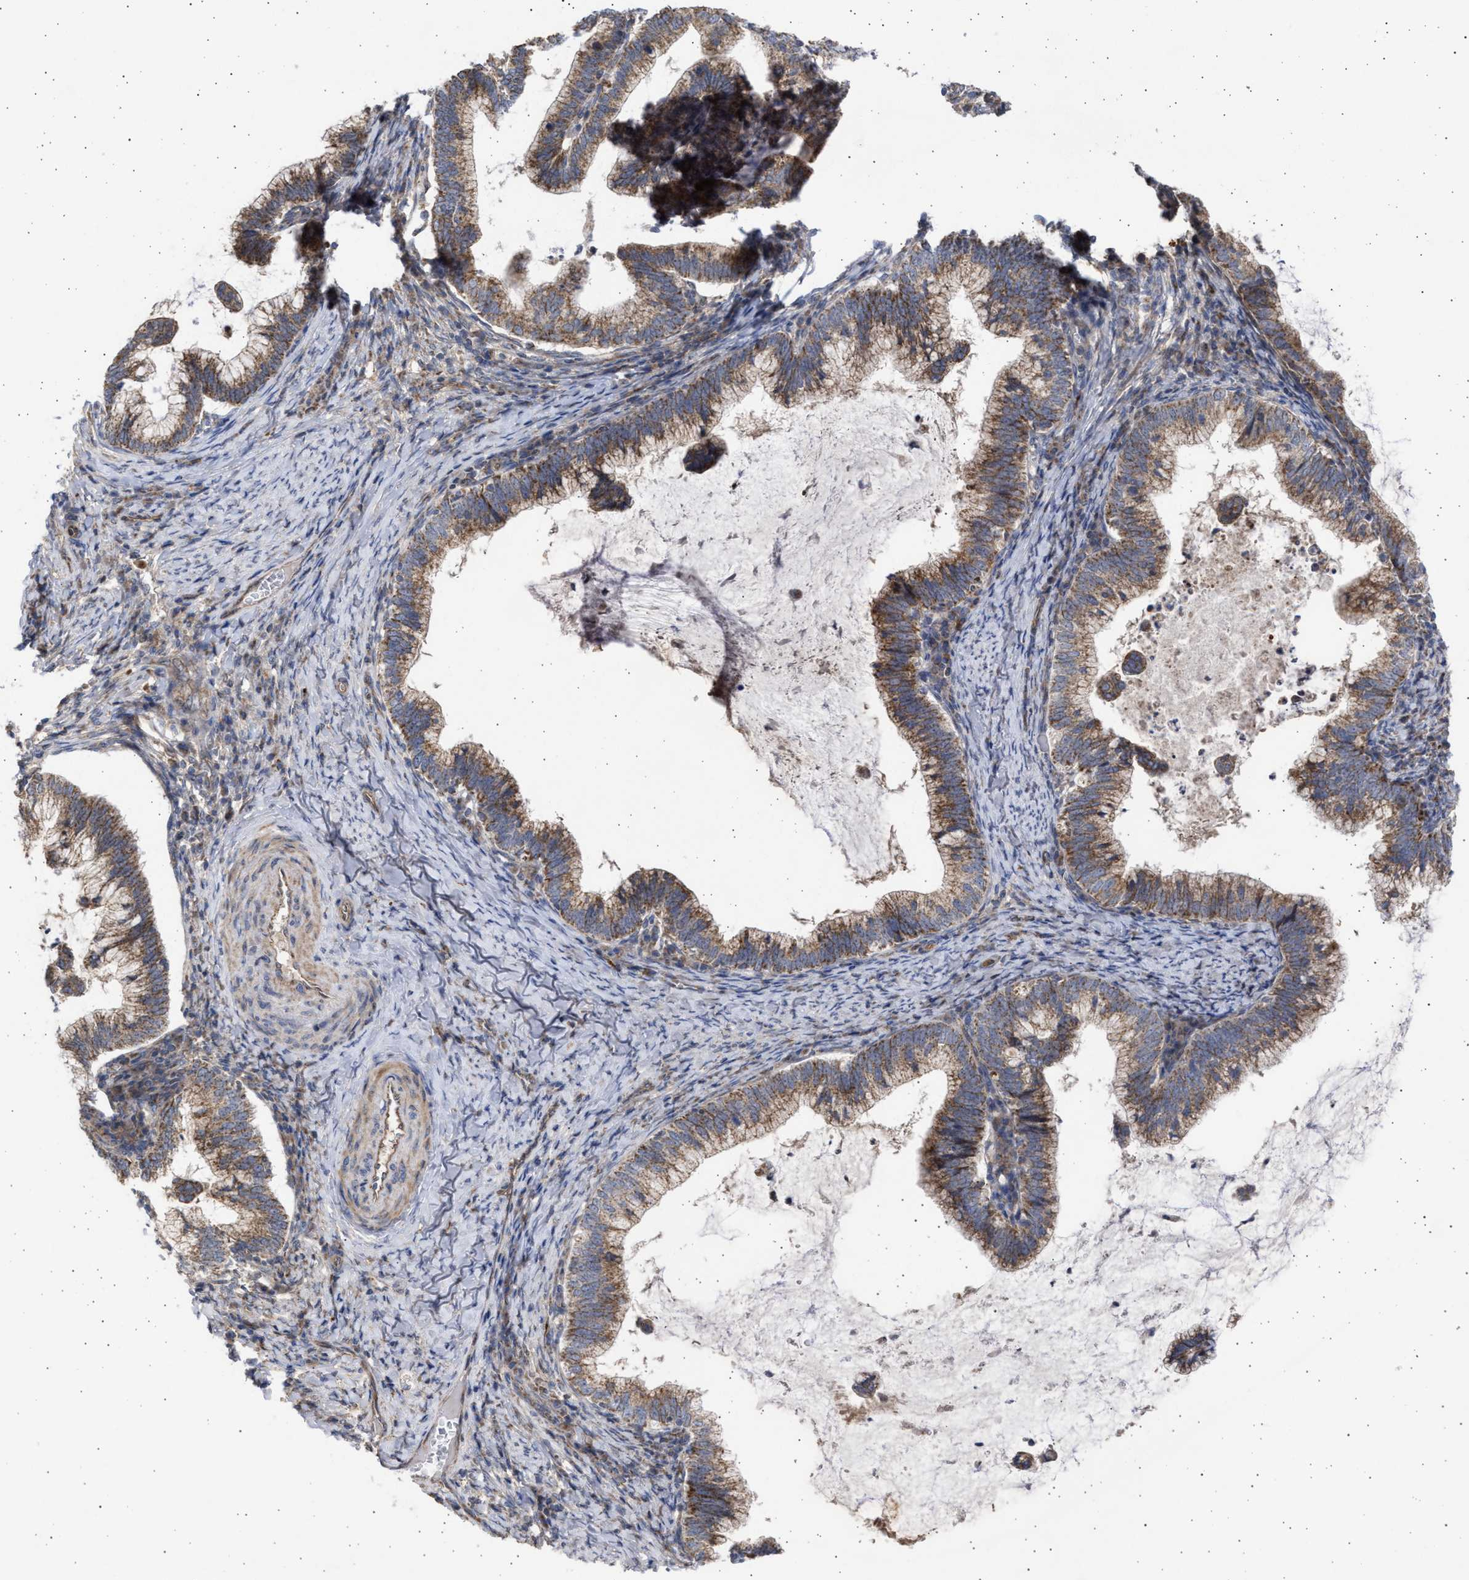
{"staining": {"intensity": "moderate", "quantity": ">75%", "location": "cytoplasmic/membranous"}, "tissue": "cervical cancer", "cell_type": "Tumor cells", "image_type": "cancer", "snomed": [{"axis": "morphology", "description": "Adenocarcinoma, NOS"}, {"axis": "topography", "description": "Cervix"}], "caption": "Protein expression analysis of cervical cancer (adenocarcinoma) displays moderate cytoplasmic/membranous staining in about >75% of tumor cells.", "gene": "TTC19", "patient": {"sex": "female", "age": 36}}